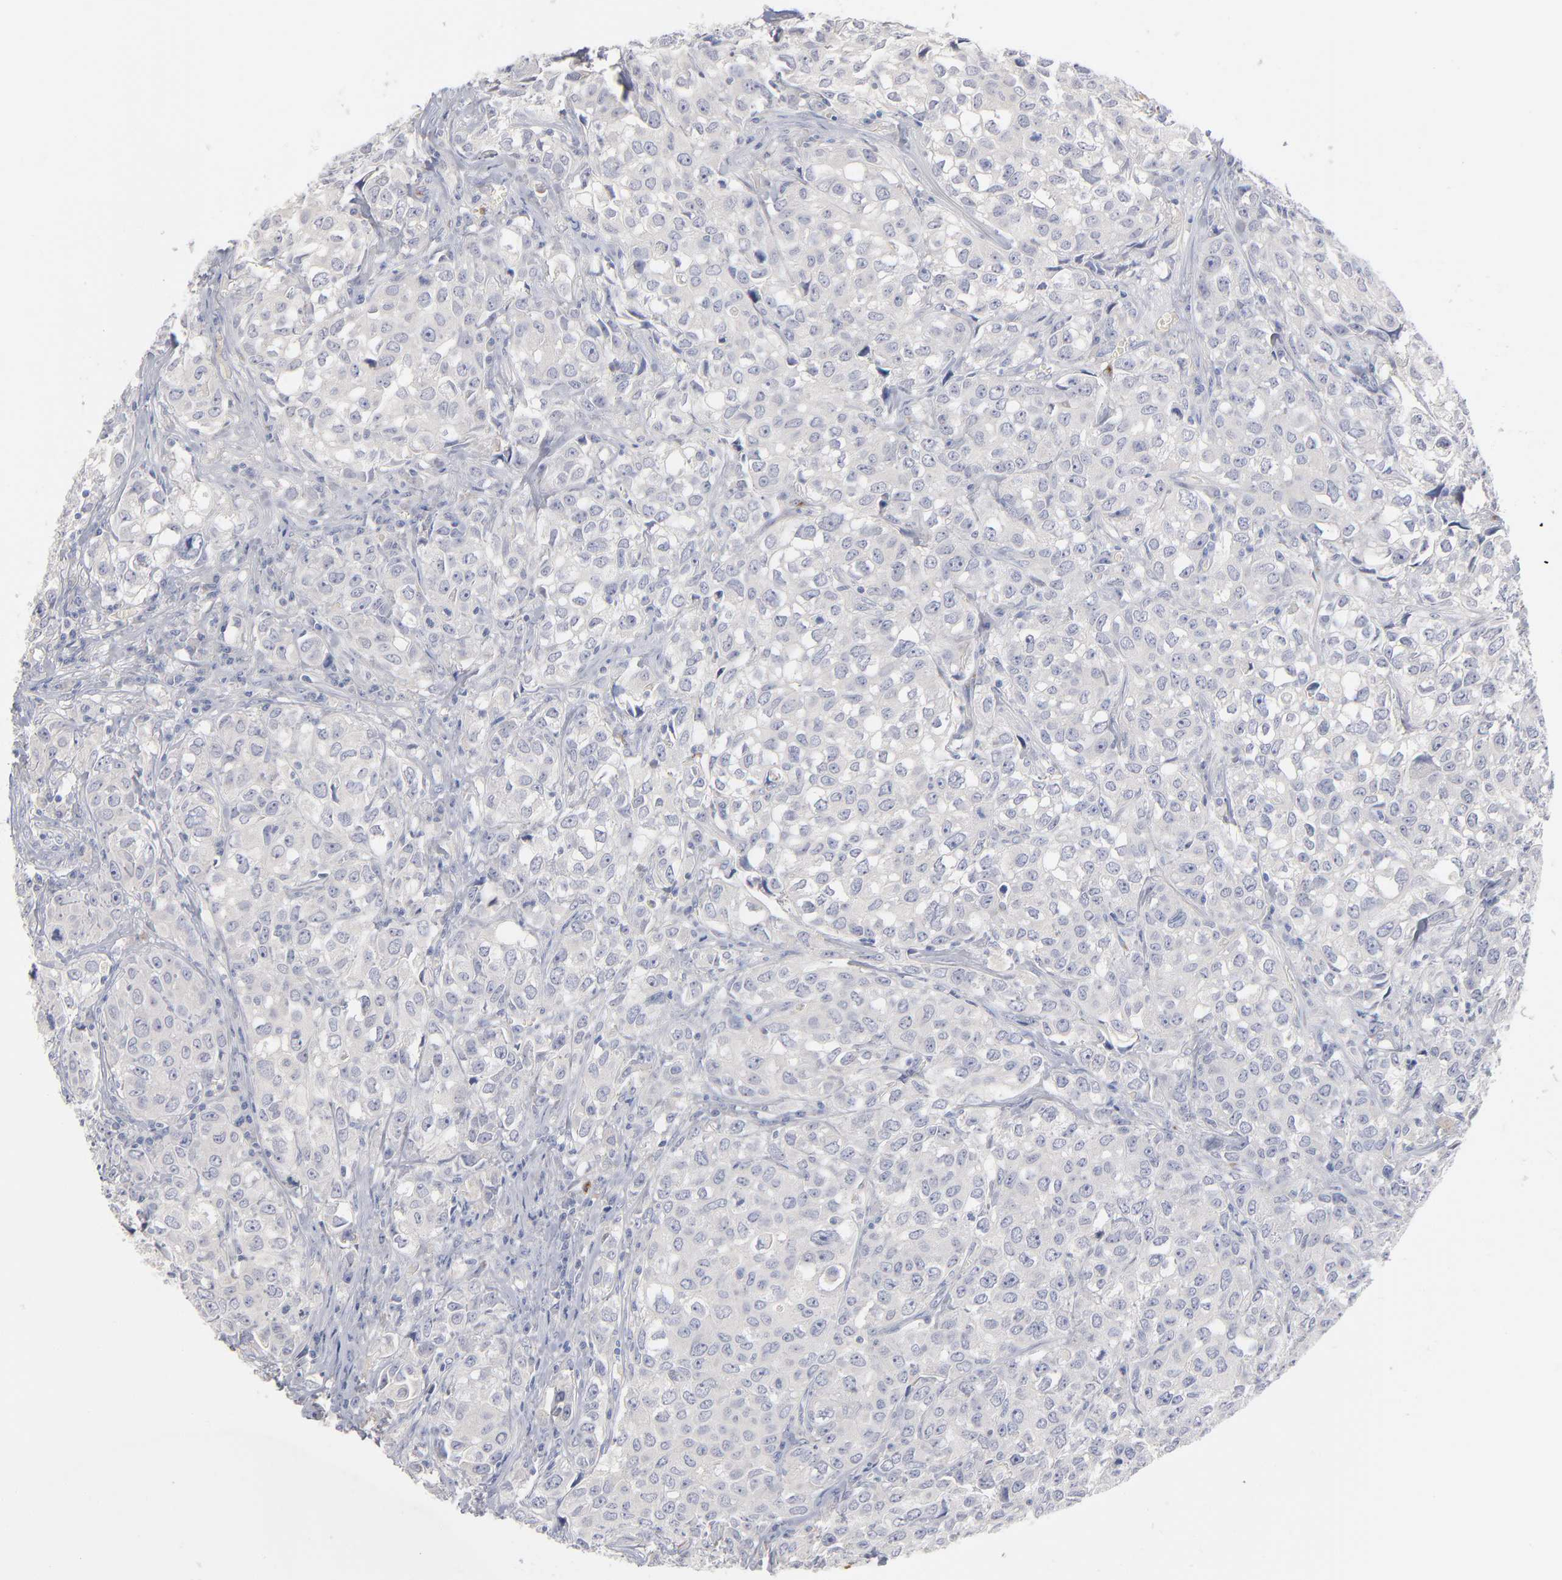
{"staining": {"intensity": "negative", "quantity": "none", "location": "none"}, "tissue": "urothelial cancer", "cell_type": "Tumor cells", "image_type": "cancer", "snomed": [{"axis": "morphology", "description": "Urothelial carcinoma, High grade"}, {"axis": "topography", "description": "Urinary bladder"}], "caption": "Image shows no significant protein positivity in tumor cells of urothelial carcinoma (high-grade).", "gene": "F12", "patient": {"sex": "female", "age": 75}}